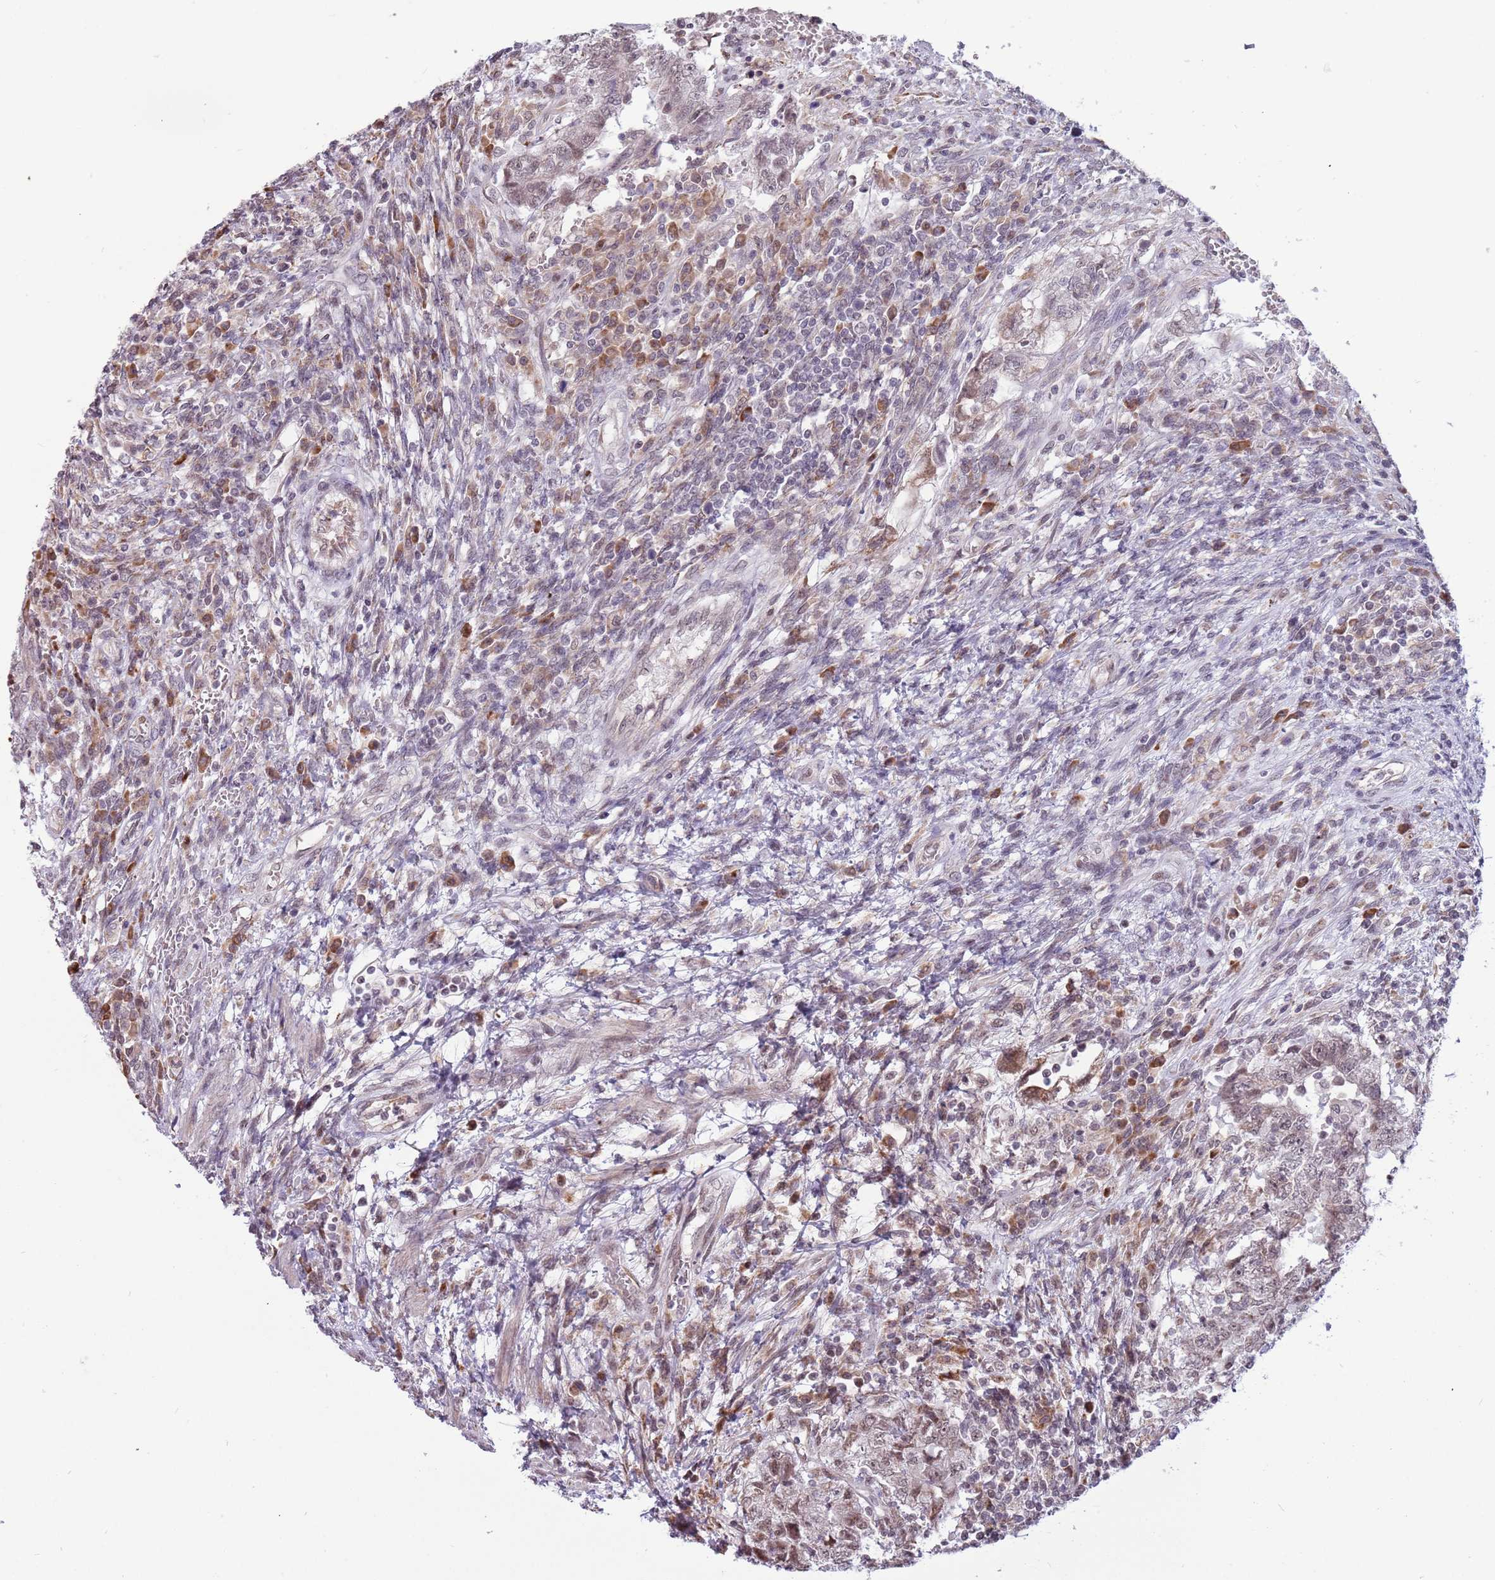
{"staining": {"intensity": "weak", "quantity": "25%-75%", "location": "nuclear"}, "tissue": "testis cancer", "cell_type": "Tumor cells", "image_type": "cancer", "snomed": [{"axis": "morphology", "description": "Carcinoma, Embryonal, NOS"}, {"axis": "topography", "description": "Testis"}], "caption": "High-power microscopy captured an immunohistochemistry micrograph of testis cancer, revealing weak nuclear staining in about 25%-75% of tumor cells. (Stains: DAB in brown, nuclei in blue, Microscopy: brightfield microscopy at high magnification).", "gene": "BARD1", "patient": {"sex": "male", "age": 26}}